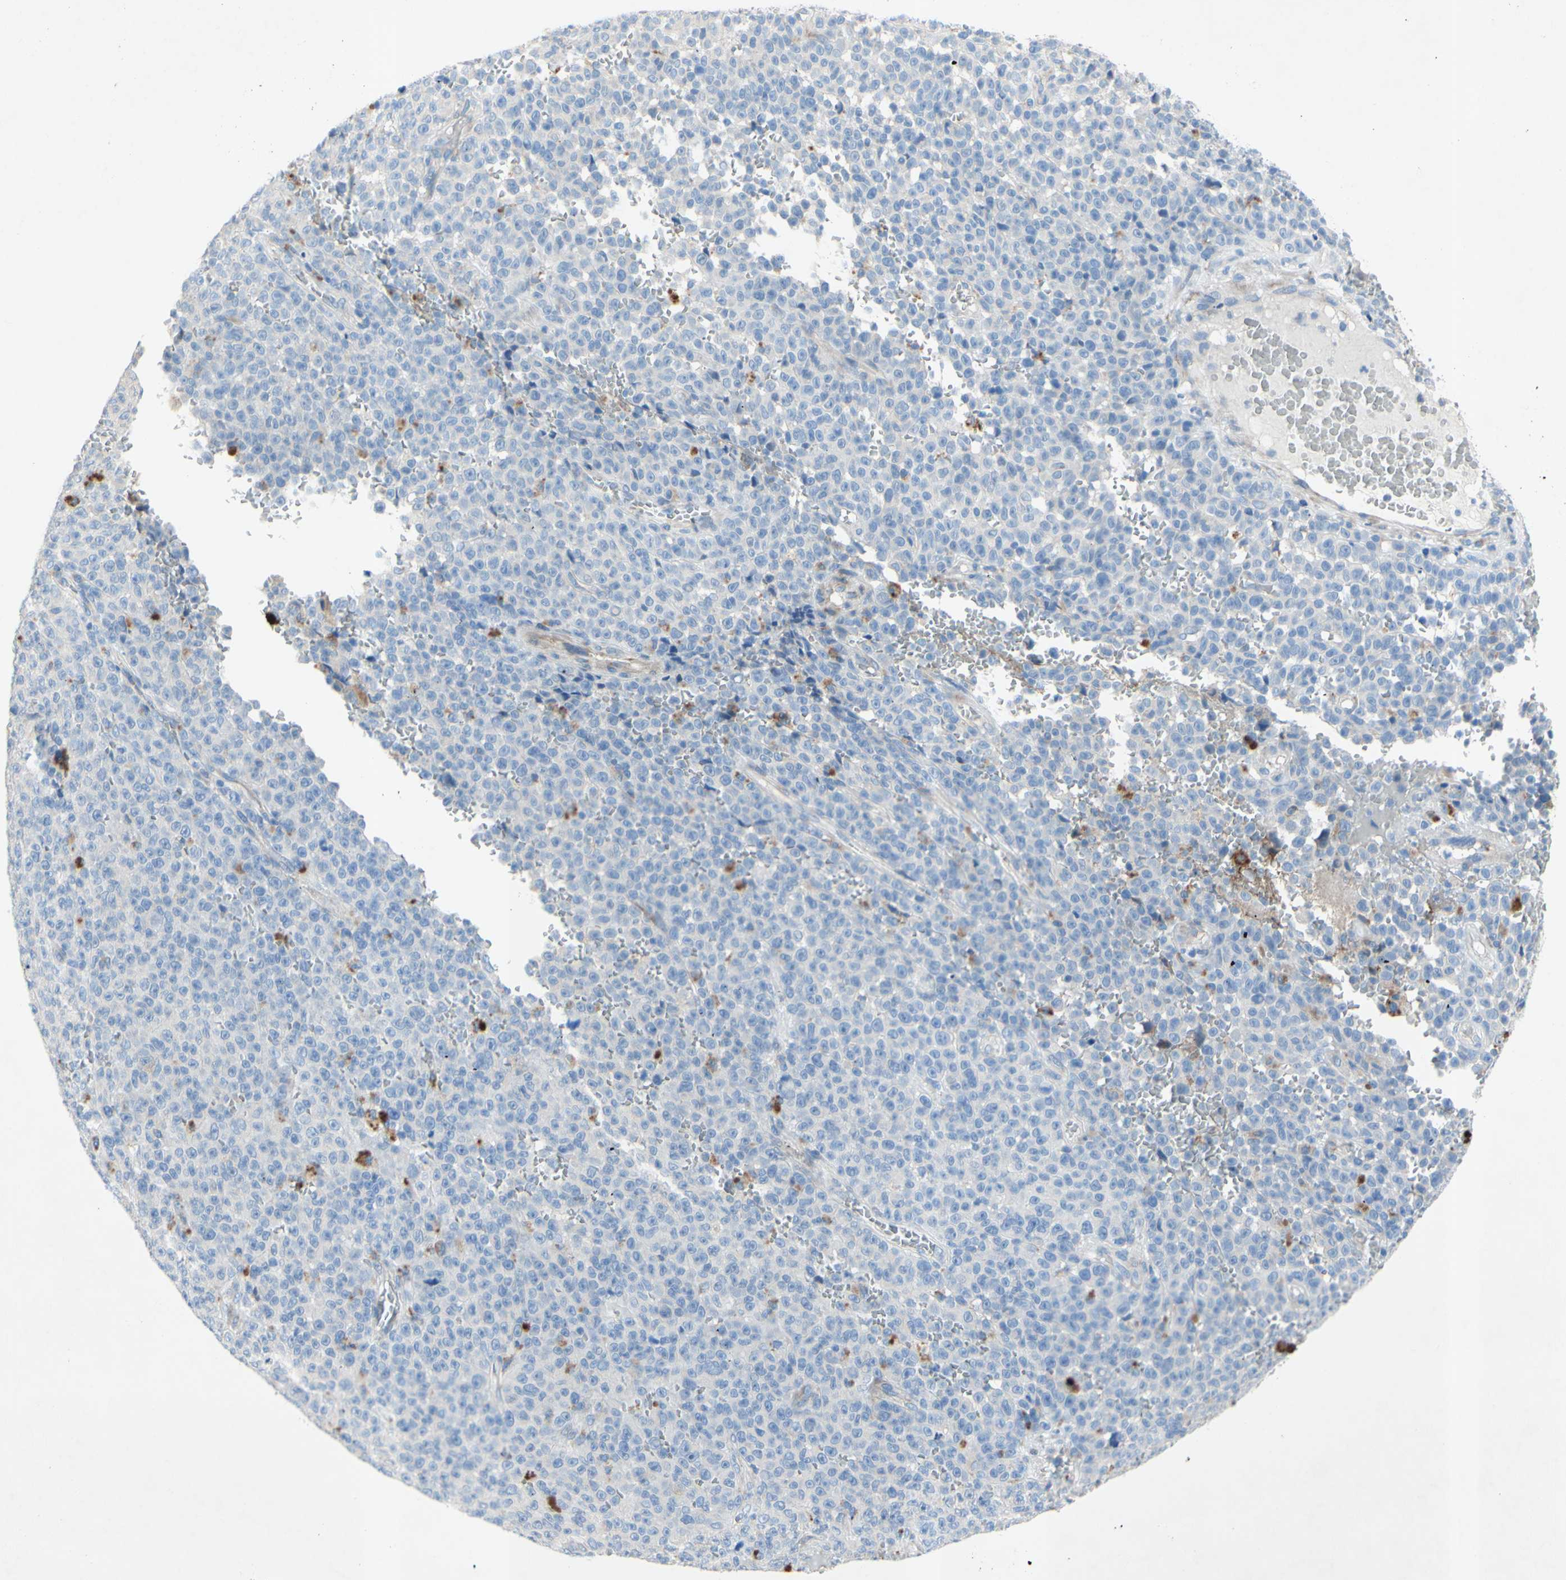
{"staining": {"intensity": "negative", "quantity": "none", "location": "none"}, "tissue": "melanoma", "cell_type": "Tumor cells", "image_type": "cancer", "snomed": [{"axis": "morphology", "description": "Malignant melanoma, NOS"}, {"axis": "topography", "description": "Skin"}], "caption": "Immunohistochemistry (IHC) image of human malignant melanoma stained for a protein (brown), which displays no positivity in tumor cells.", "gene": "TMIGD2", "patient": {"sex": "female", "age": 82}}